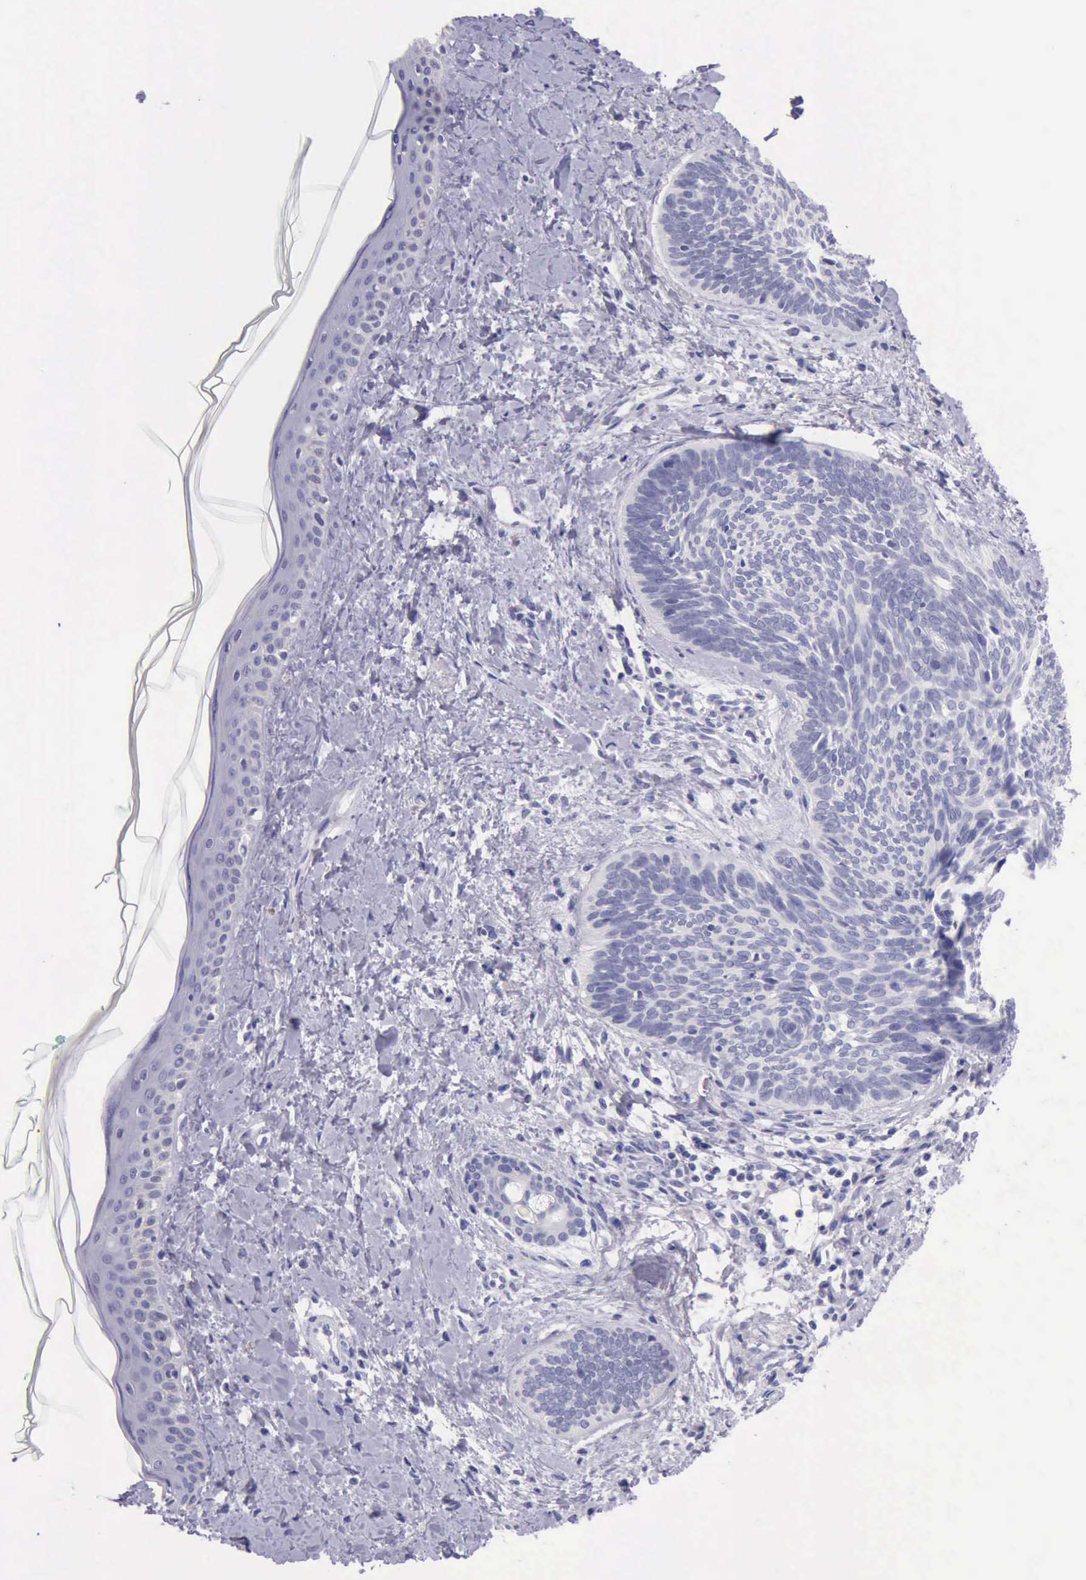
{"staining": {"intensity": "negative", "quantity": "none", "location": "none"}, "tissue": "skin cancer", "cell_type": "Tumor cells", "image_type": "cancer", "snomed": [{"axis": "morphology", "description": "Basal cell carcinoma"}, {"axis": "topography", "description": "Skin"}], "caption": "There is no significant staining in tumor cells of skin cancer. The staining is performed using DAB brown chromogen with nuclei counter-stained in using hematoxylin.", "gene": "LRFN5", "patient": {"sex": "female", "age": 81}}